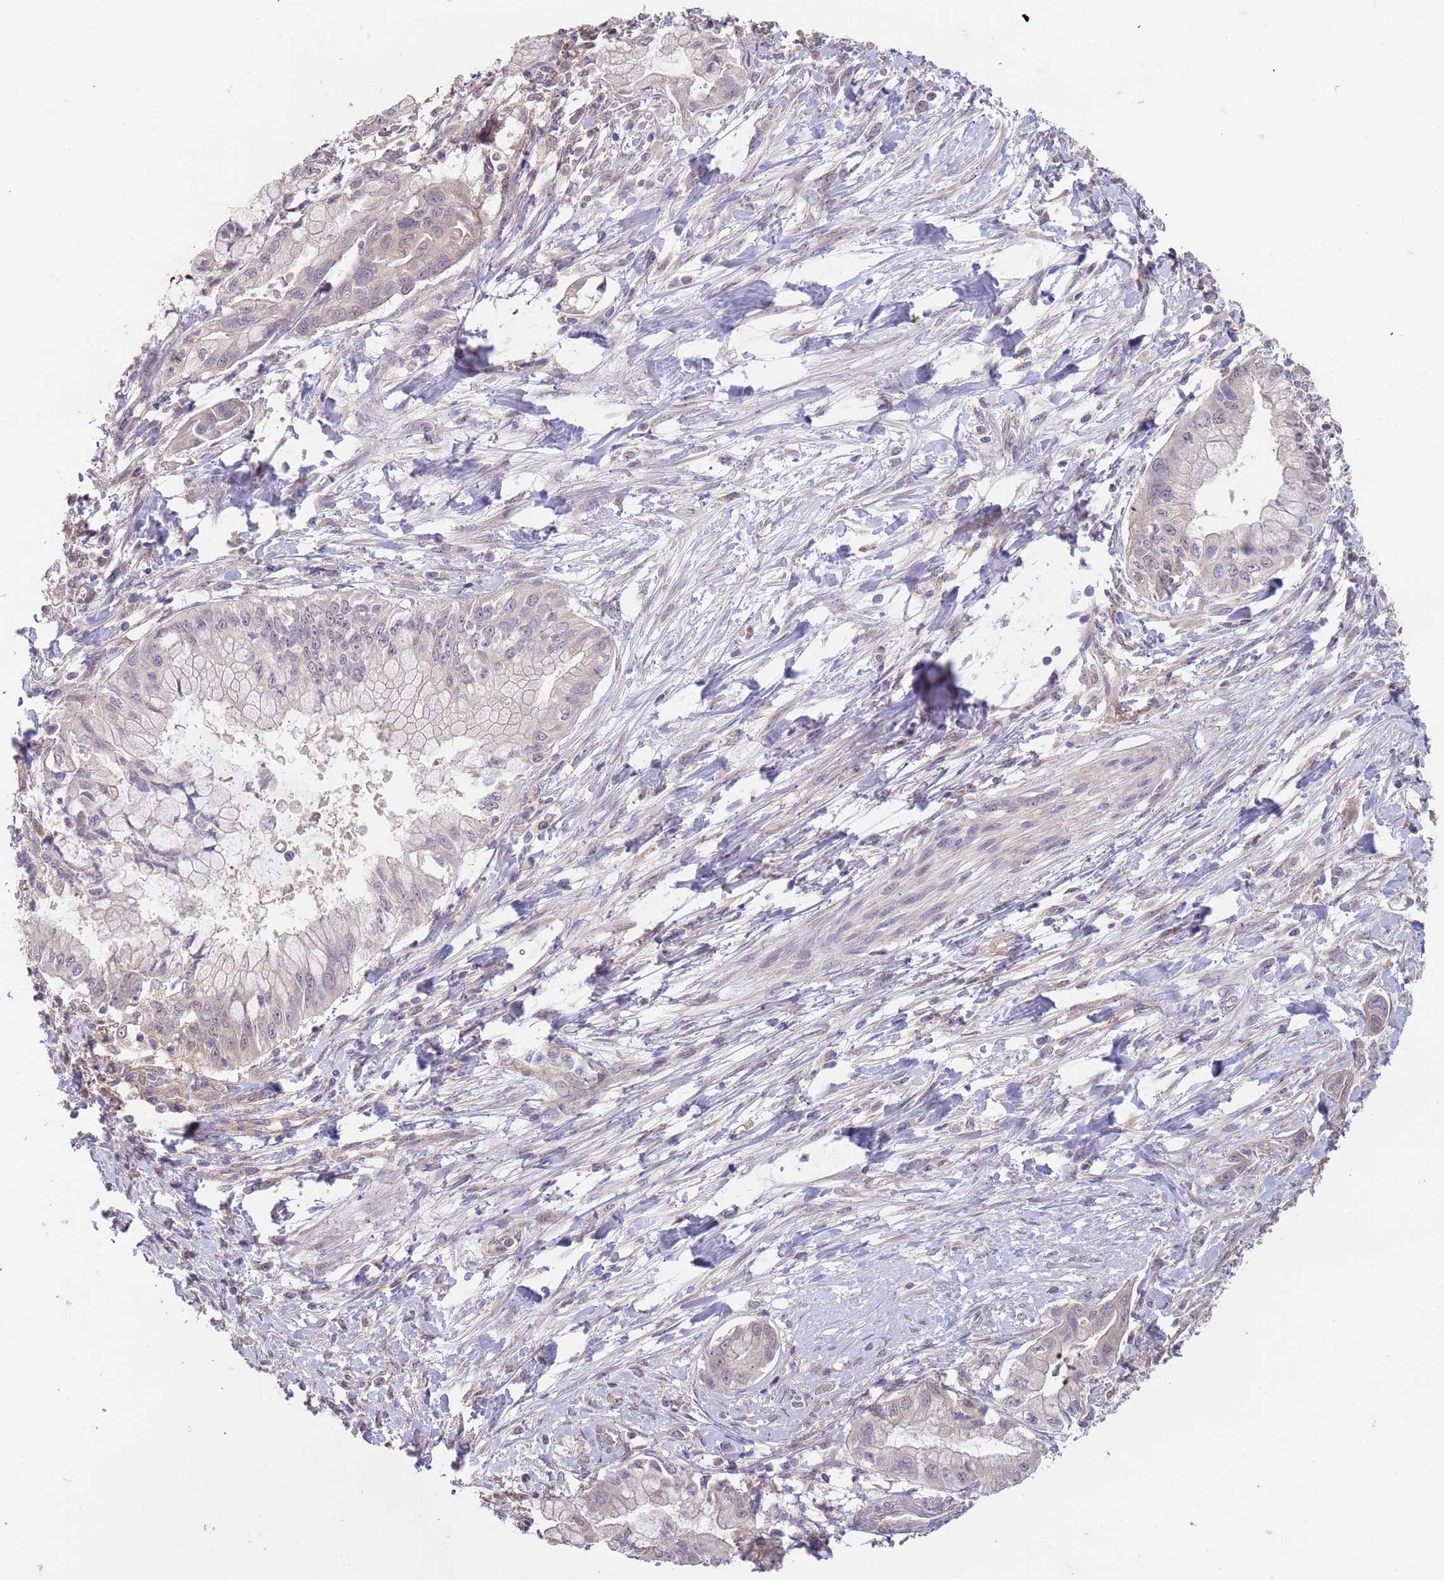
{"staining": {"intensity": "negative", "quantity": "none", "location": "none"}, "tissue": "pancreatic cancer", "cell_type": "Tumor cells", "image_type": "cancer", "snomed": [{"axis": "morphology", "description": "Adenocarcinoma, NOS"}, {"axis": "topography", "description": "Pancreas"}], "caption": "Tumor cells are negative for protein expression in human adenocarcinoma (pancreatic). (DAB immunohistochemistry, high magnification).", "gene": "TMEM64", "patient": {"sex": "male", "age": 48}}